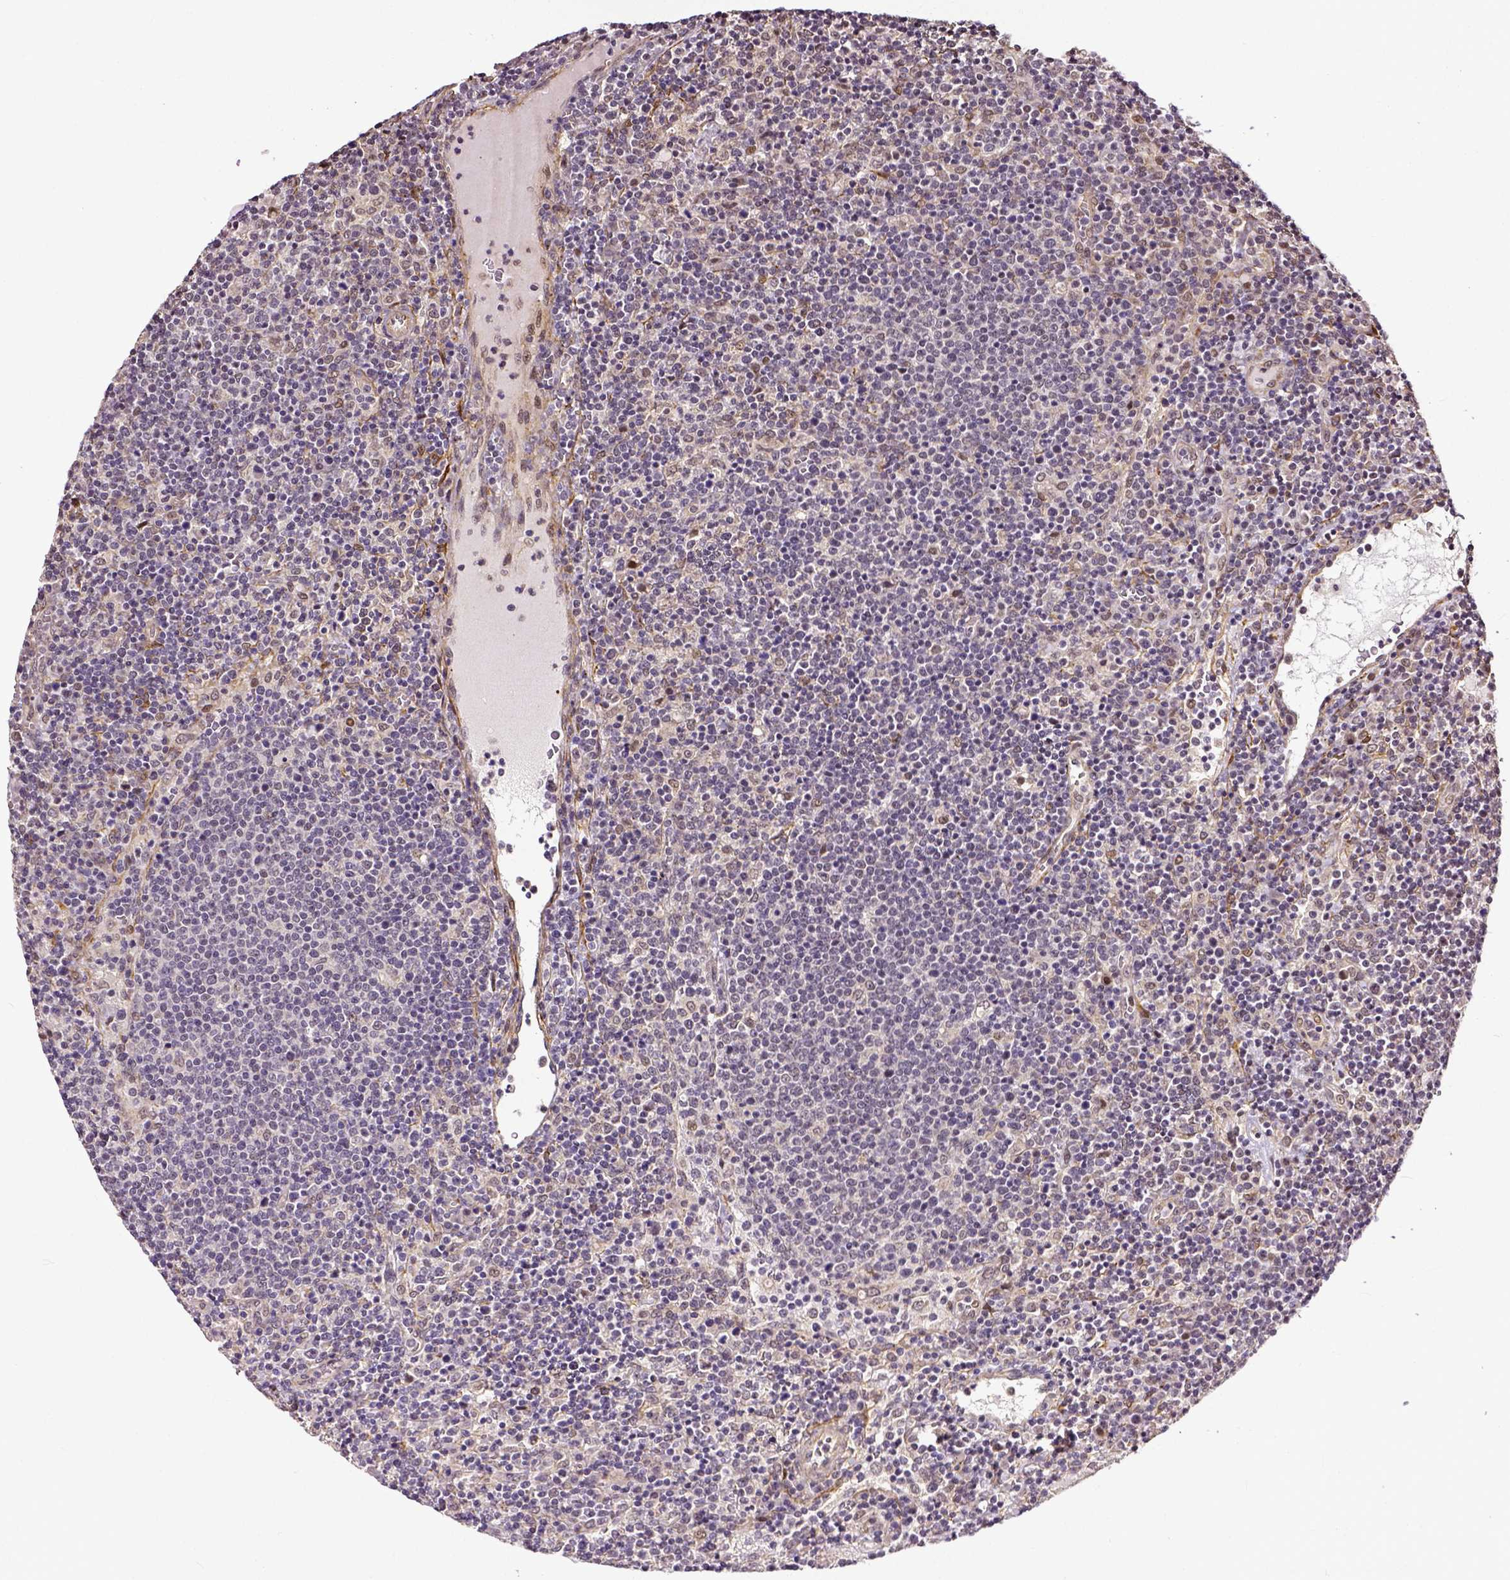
{"staining": {"intensity": "negative", "quantity": "none", "location": "none"}, "tissue": "lymphoma", "cell_type": "Tumor cells", "image_type": "cancer", "snomed": [{"axis": "morphology", "description": "Malignant lymphoma, non-Hodgkin's type, High grade"}, {"axis": "topography", "description": "Lymph node"}], "caption": "Immunohistochemistry (IHC) photomicrograph of lymphoma stained for a protein (brown), which displays no staining in tumor cells.", "gene": "DICER1", "patient": {"sex": "male", "age": 61}}